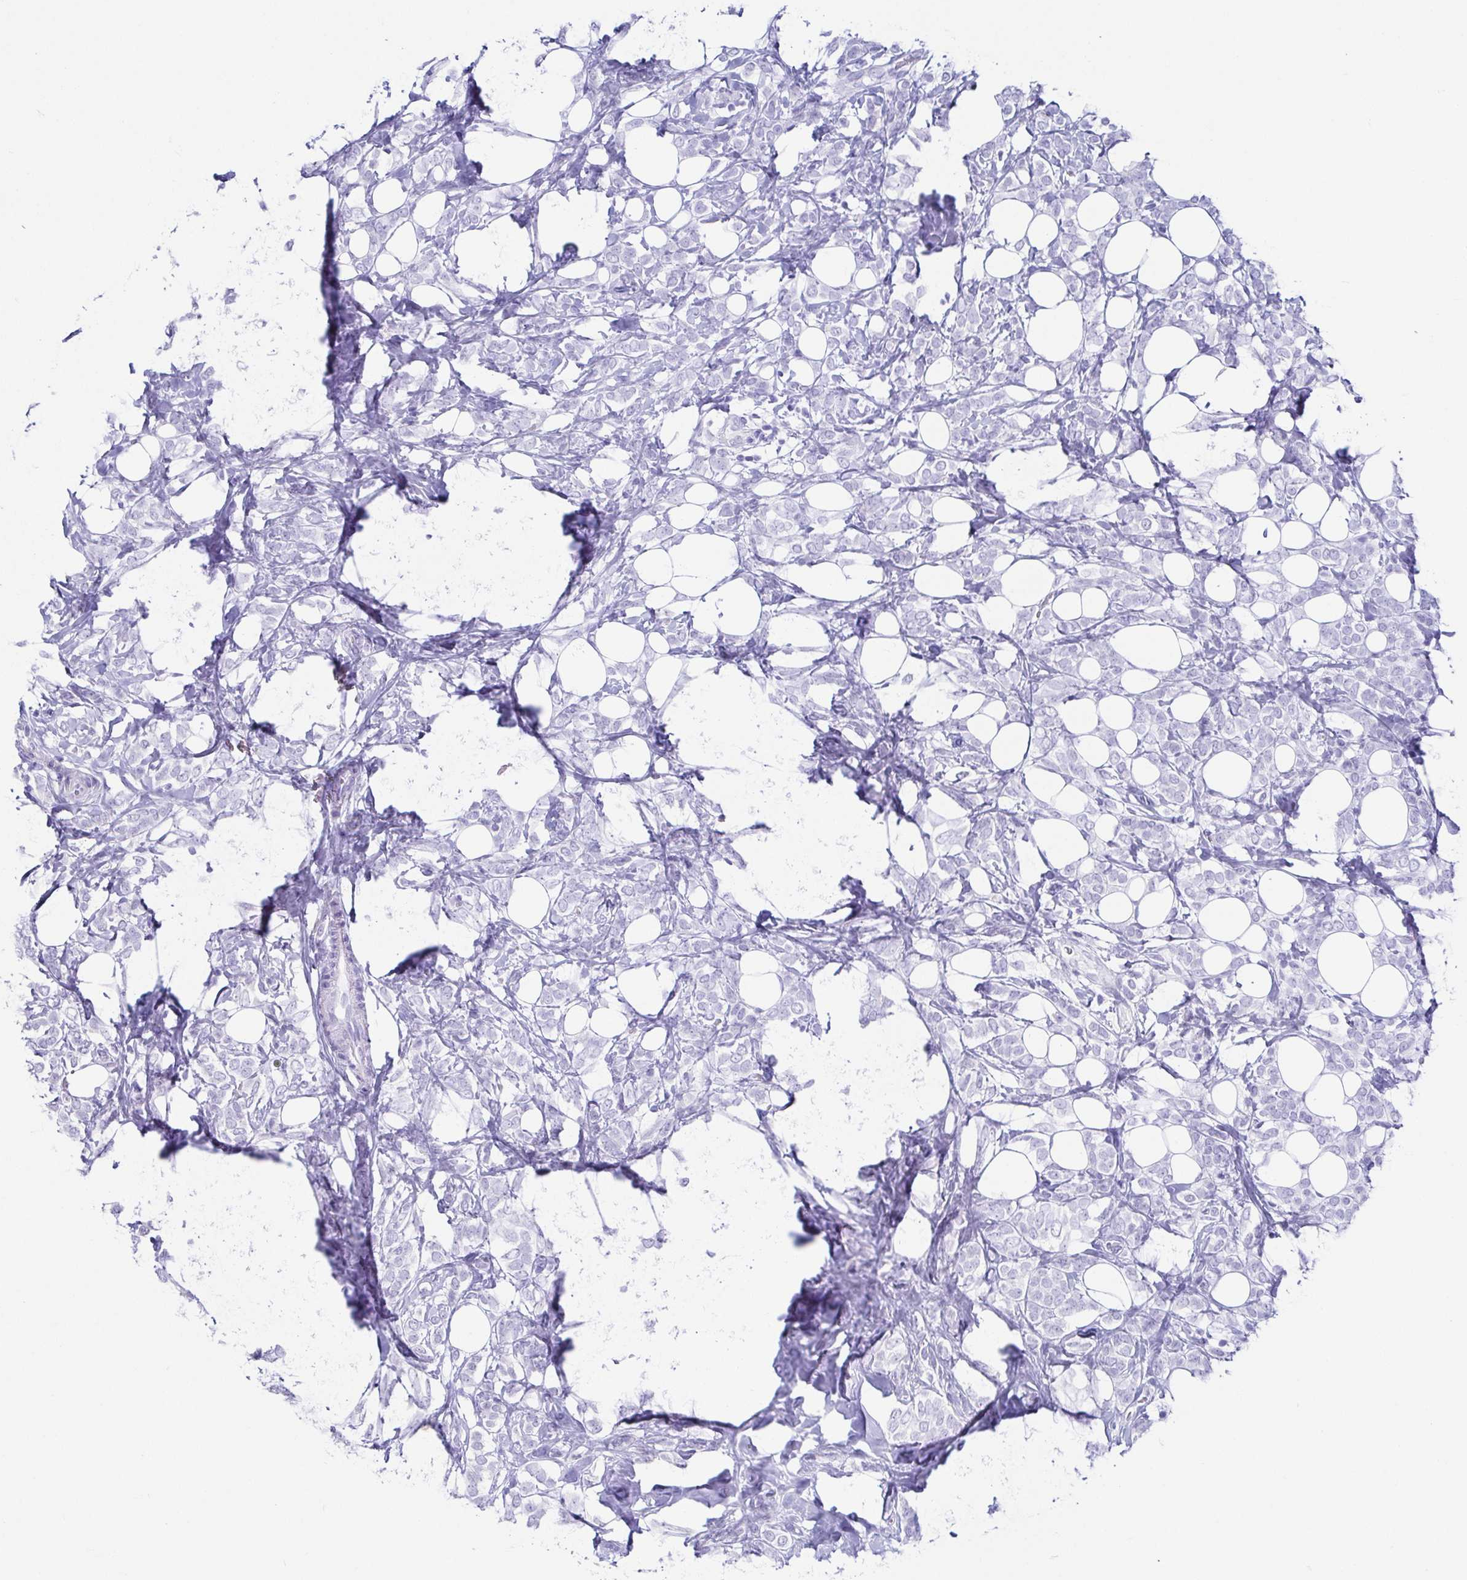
{"staining": {"intensity": "negative", "quantity": "none", "location": "none"}, "tissue": "breast cancer", "cell_type": "Tumor cells", "image_type": "cancer", "snomed": [{"axis": "morphology", "description": "Lobular carcinoma"}, {"axis": "topography", "description": "Breast"}], "caption": "IHC micrograph of neoplastic tissue: human breast cancer stained with DAB (3,3'-diaminobenzidine) displays no significant protein expression in tumor cells.", "gene": "CD164L2", "patient": {"sex": "female", "age": 49}}